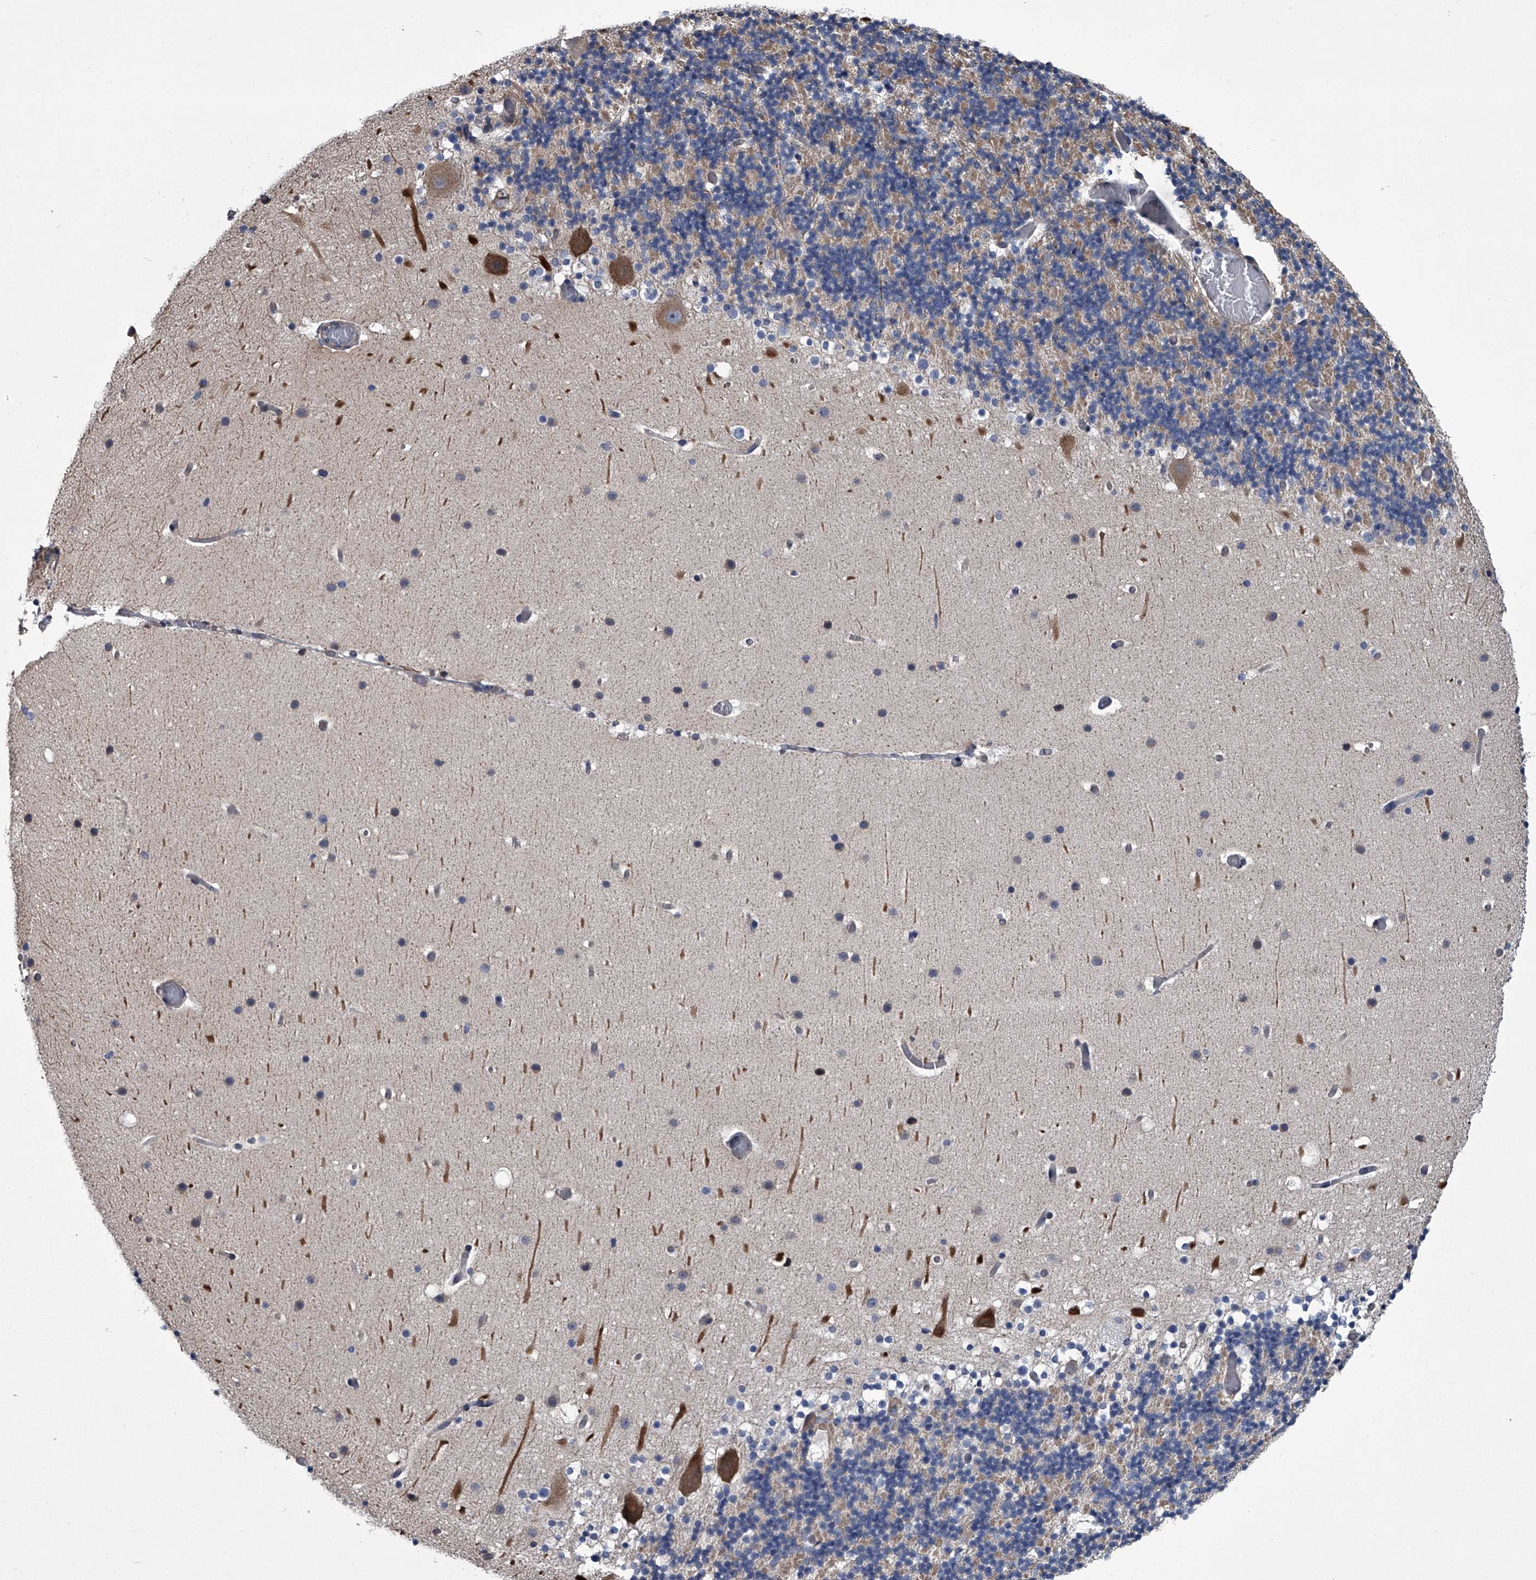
{"staining": {"intensity": "weak", "quantity": "25%-75%", "location": "cytoplasmic/membranous"}, "tissue": "cerebellum", "cell_type": "Cells in granular layer", "image_type": "normal", "snomed": [{"axis": "morphology", "description": "Normal tissue, NOS"}, {"axis": "topography", "description": "Cerebellum"}], "caption": "The photomicrograph exhibits staining of unremarkable cerebellum, revealing weak cytoplasmic/membranous protein expression (brown color) within cells in granular layer.", "gene": "ABCG1", "patient": {"sex": "male", "age": 57}}